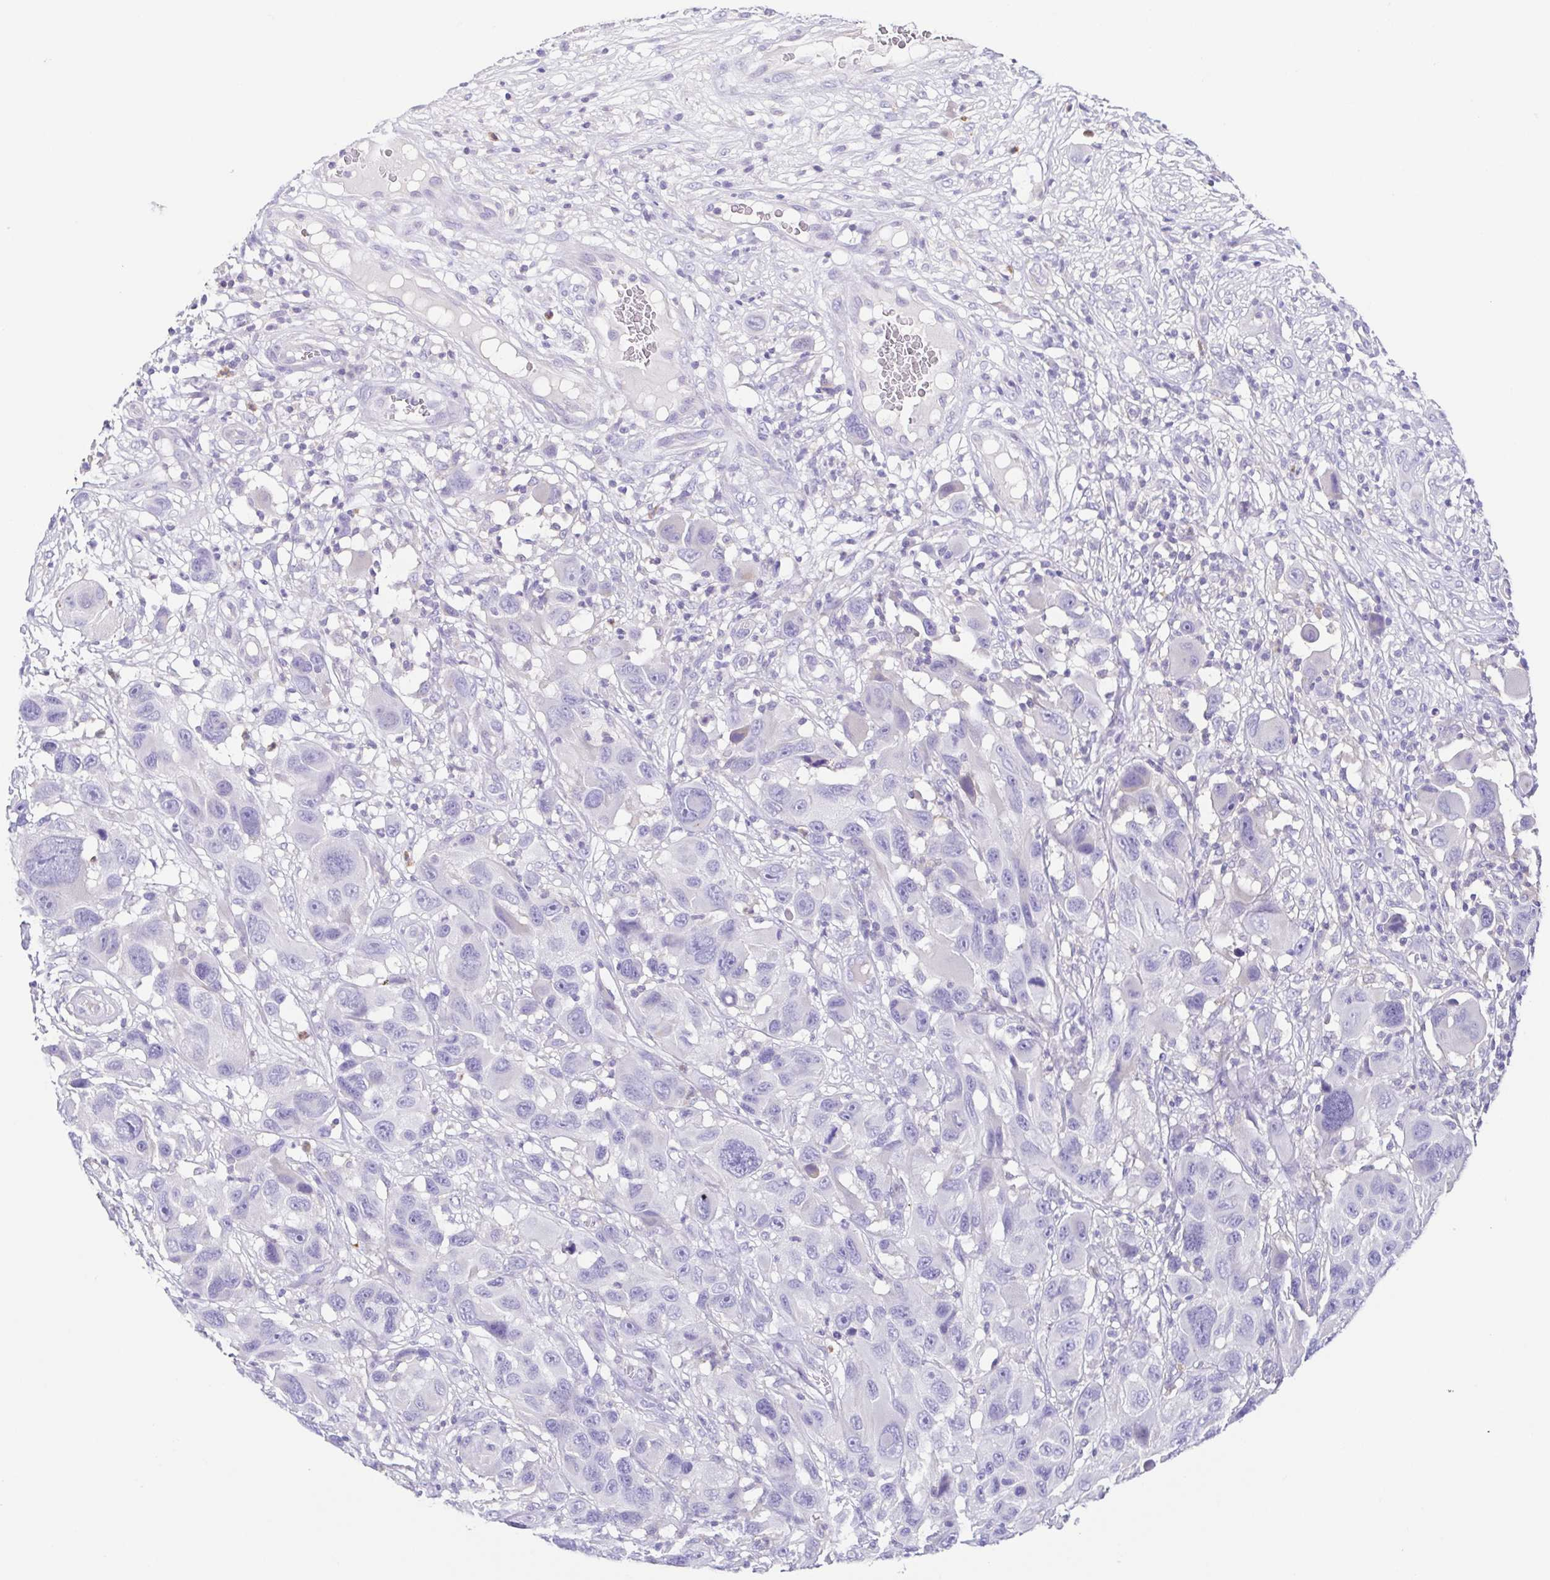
{"staining": {"intensity": "negative", "quantity": "none", "location": "none"}, "tissue": "melanoma", "cell_type": "Tumor cells", "image_type": "cancer", "snomed": [{"axis": "morphology", "description": "Malignant melanoma, NOS"}, {"axis": "topography", "description": "Skin"}], "caption": "Immunohistochemistry photomicrograph of neoplastic tissue: malignant melanoma stained with DAB demonstrates no significant protein expression in tumor cells. (DAB IHC with hematoxylin counter stain).", "gene": "ARPP21", "patient": {"sex": "male", "age": 53}}